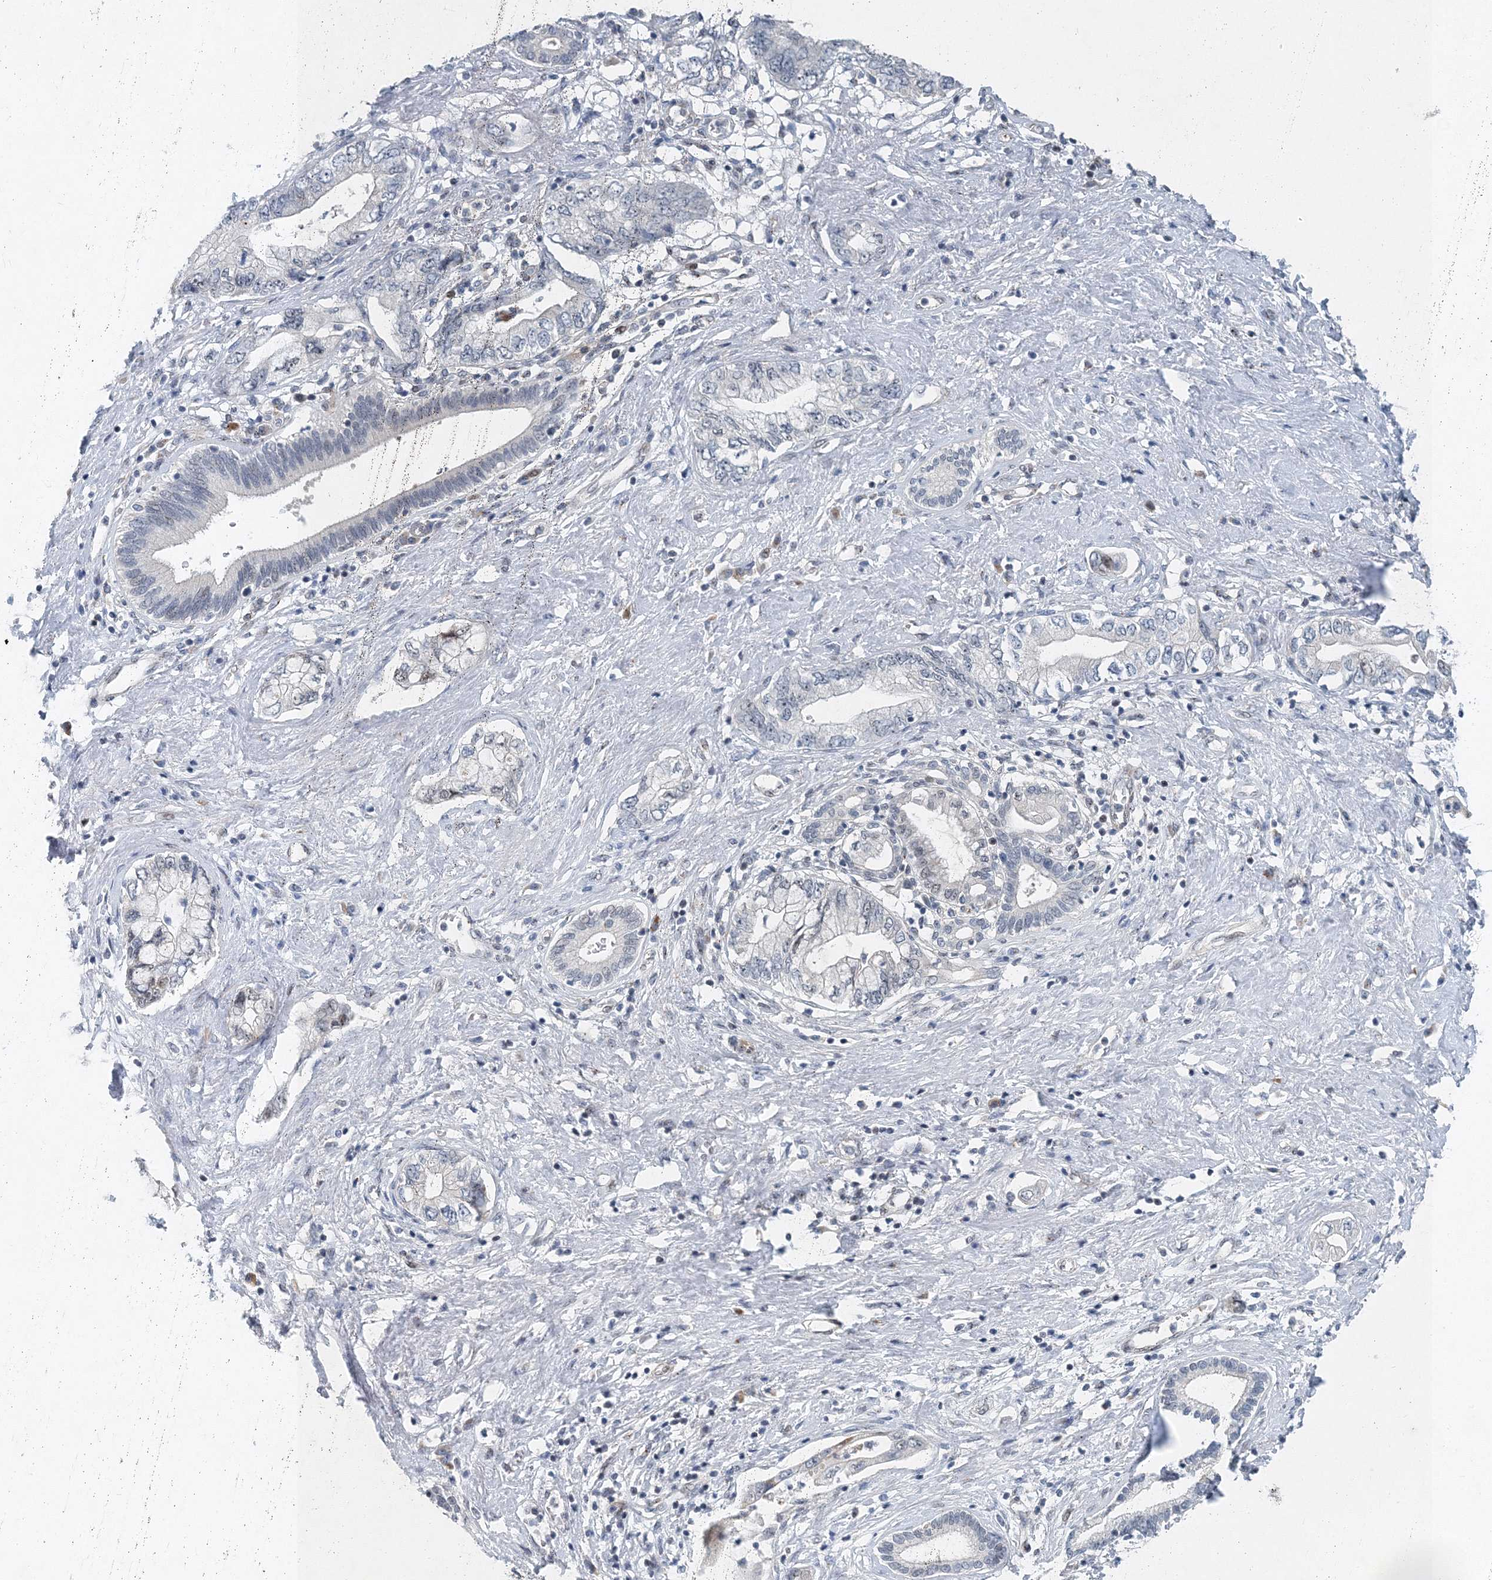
{"staining": {"intensity": "negative", "quantity": "none", "location": "none"}, "tissue": "pancreatic cancer", "cell_type": "Tumor cells", "image_type": "cancer", "snomed": [{"axis": "morphology", "description": "Adenocarcinoma, NOS"}, {"axis": "topography", "description": "Pancreas"}], "caption": "Immunohistochemistry photomicrograph of neoplastic tissue: human adenocarcinoma (pancreatic) stained with DAB (3,3'-diaminobenzidine) shows no significant protein staining in tumor cells. The staining was performed using DAB (3,3'-diaminobenzidine) to visualize the protein expression in brown, while the nuclei were stained in blue with hematoxylin (Magnification: 20x).", "gene": "UIMC1", "patient": {"sex": "female", "age": 73}}